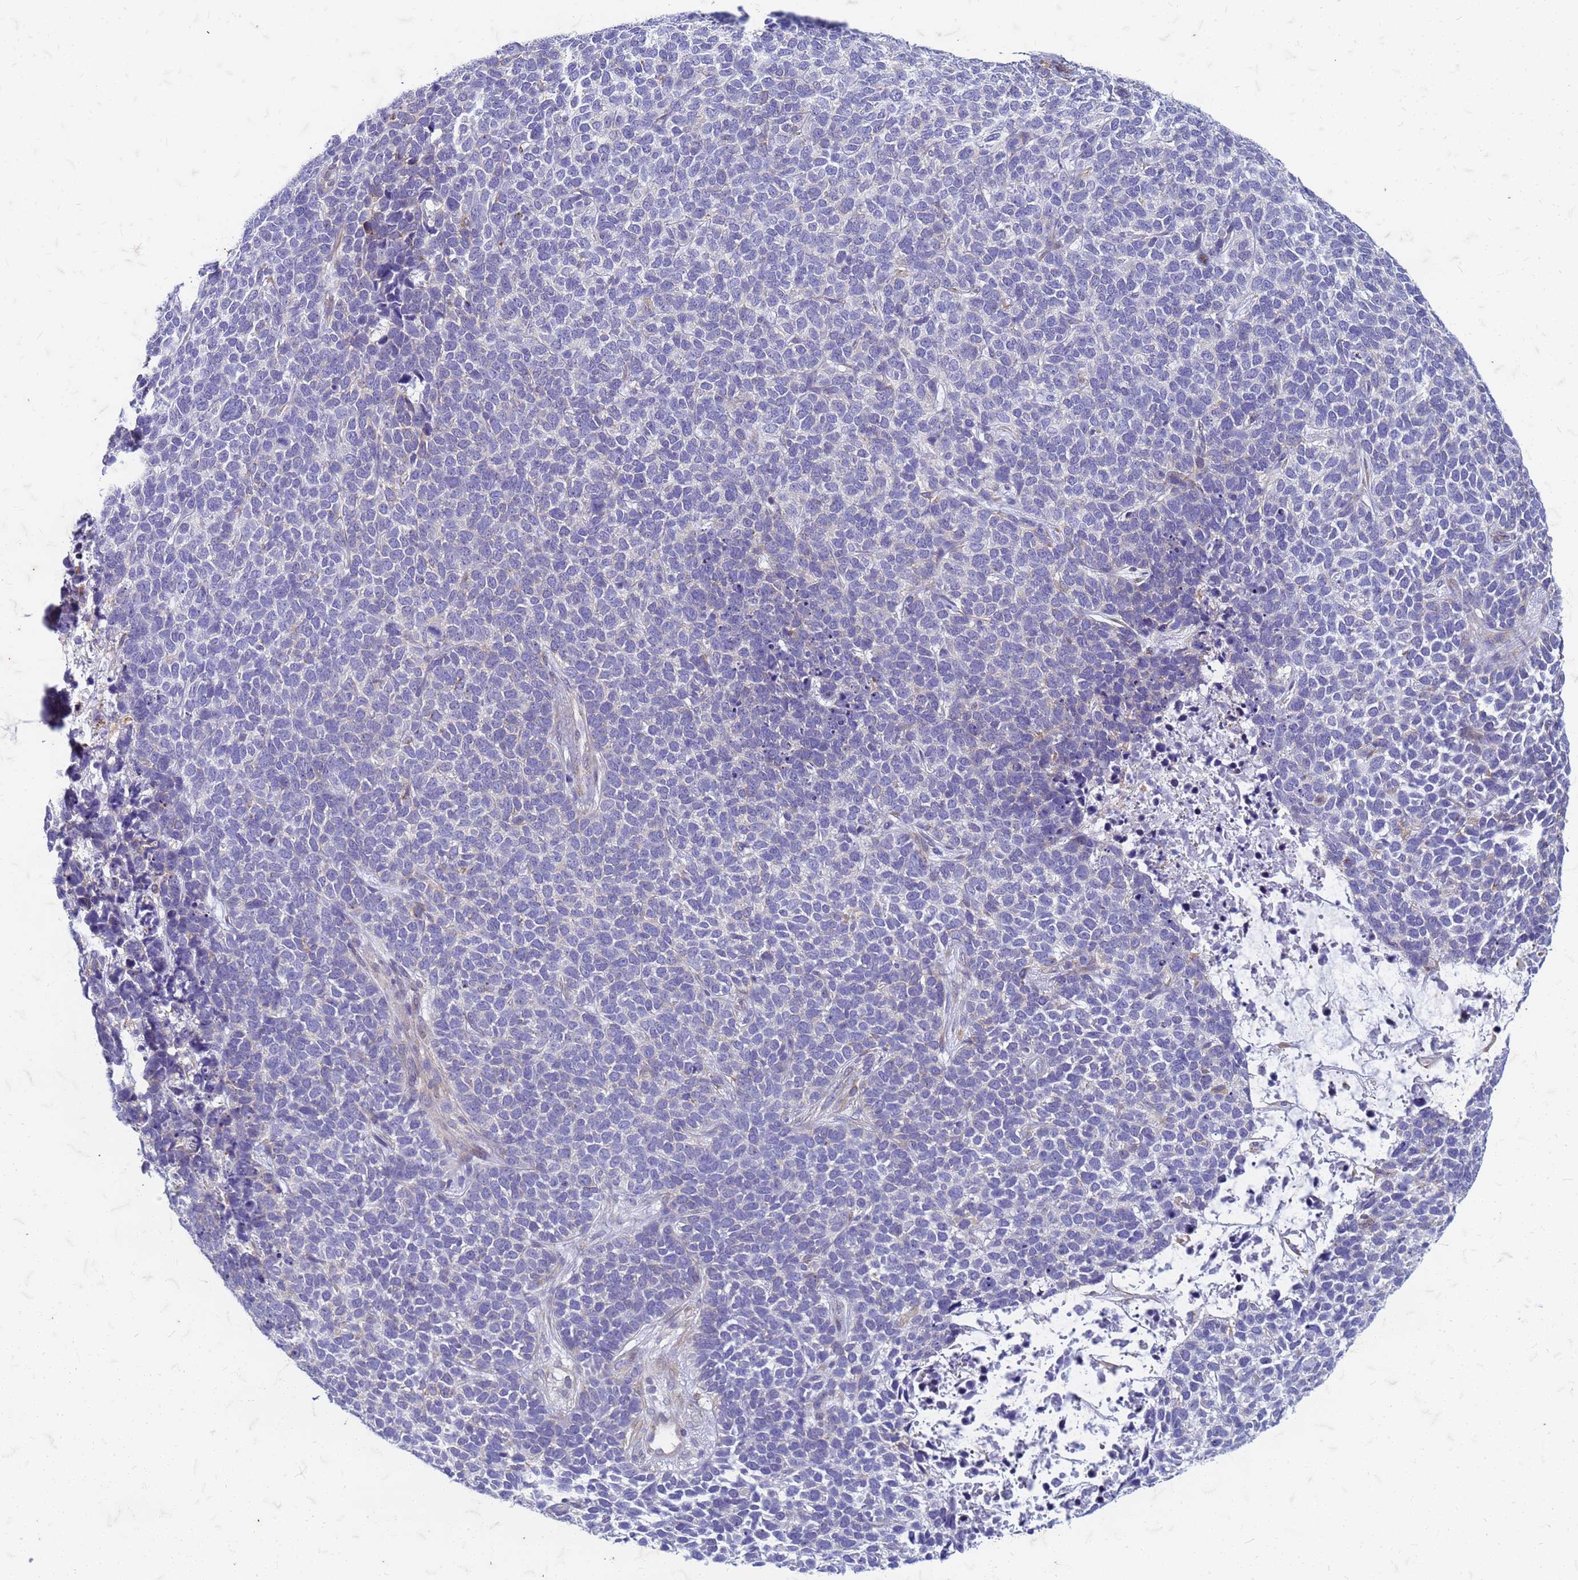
{"staining": {"intensity": "negative", "quantity": "none", "location": "none"}, "tissue": "skin cancer", "cell_type": "Tumor cells", "image_type": "cancer", "snomed": [{"axis": "morphology", "description": "Basal cell carcinoma"}, {"axis": "topography", "description": "Skin"}], "caption": "The image displays no staining of tumor cells in basal cell carcinoma (skin). The staining is performed using DAB (3,3'-diaminobenzidine) brown chromogen with nuclei counter-stained in using hematoxylin.", "gene": "TRIM64B", "patient": {"sex": "female", "age": 84}}